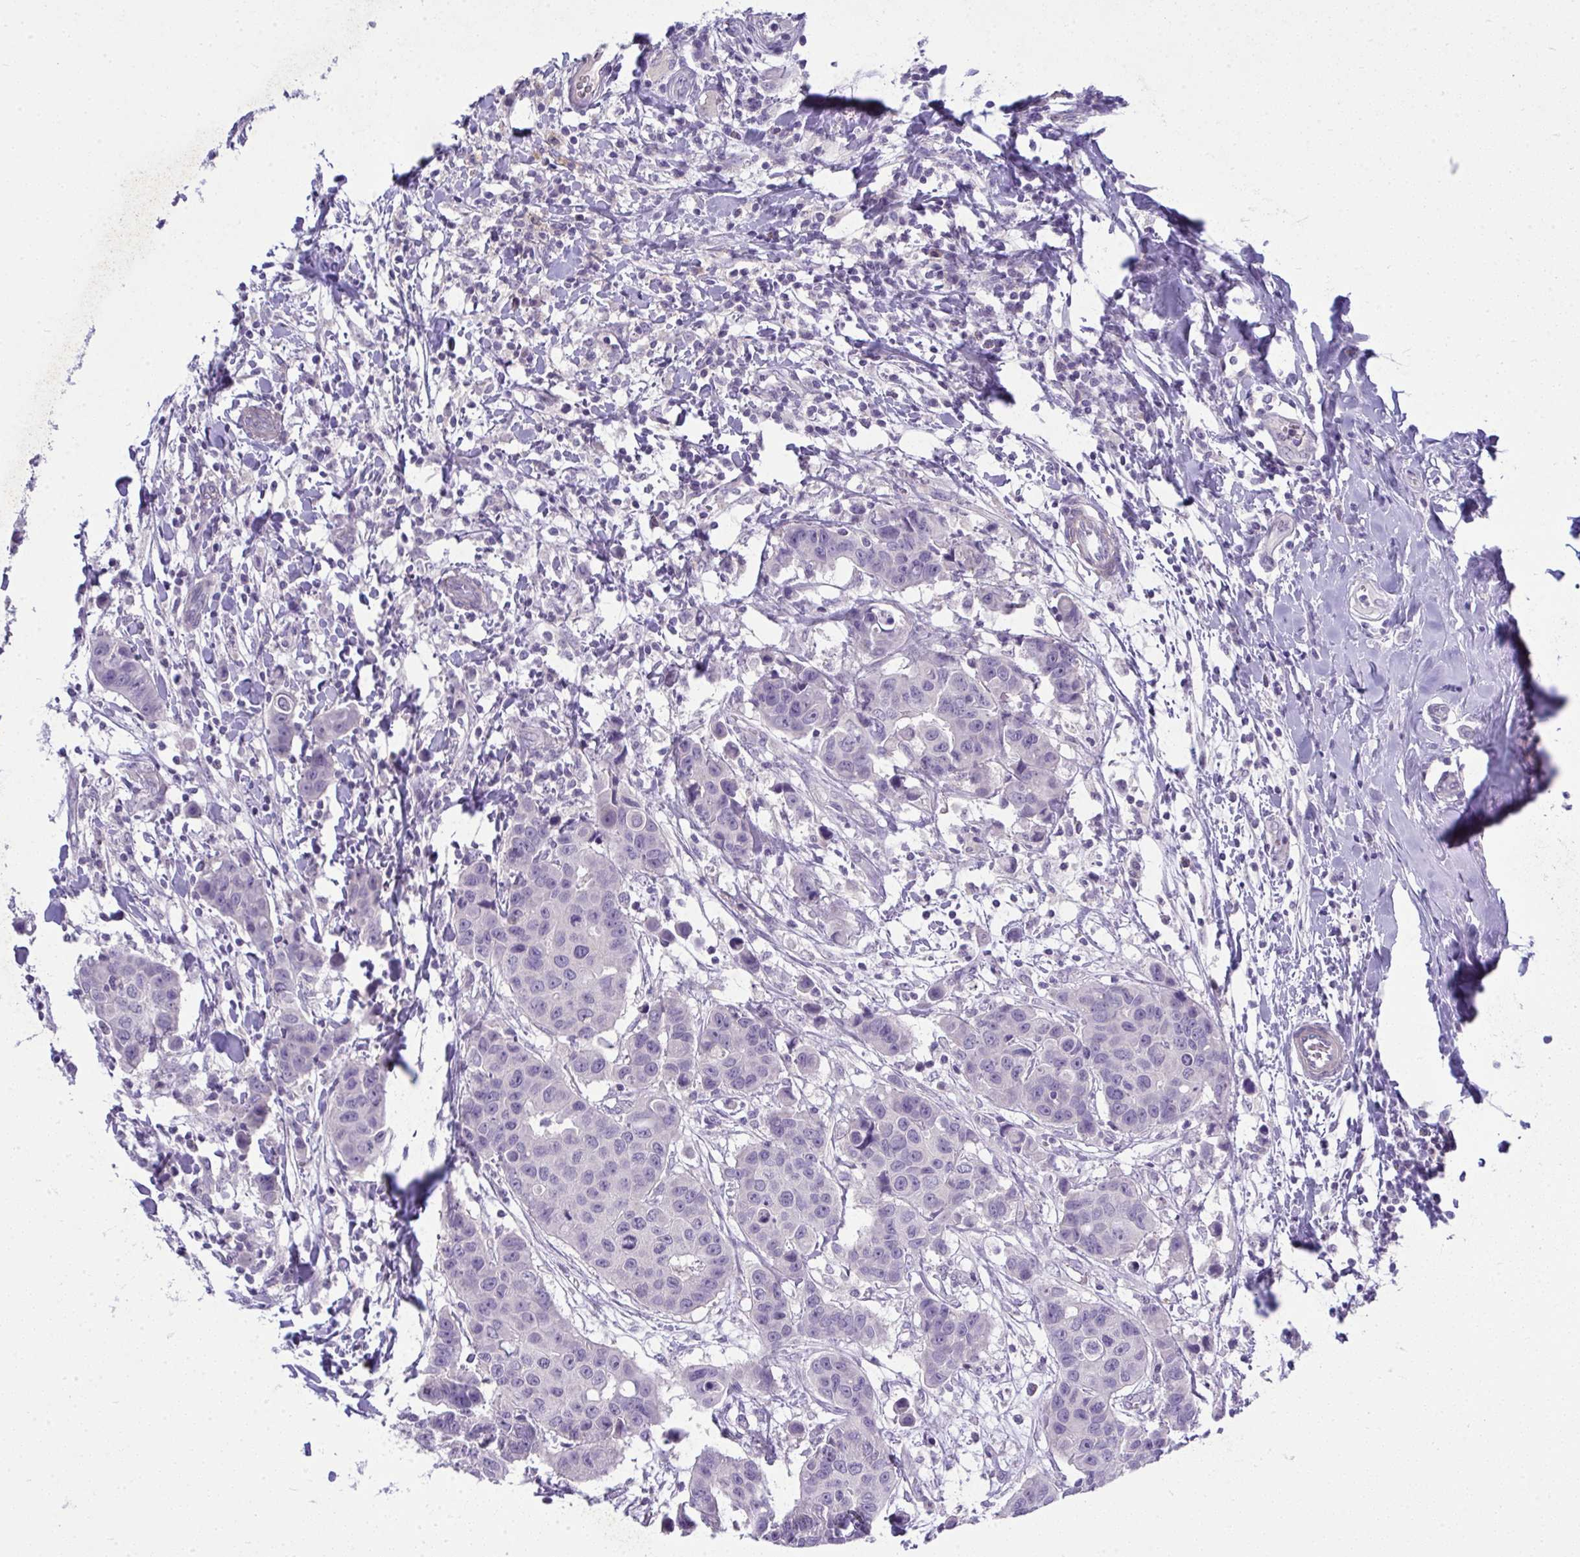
{"staining": {"intensity": "negative", "quantity": "none", "location": "none"}, "tissue": "breast cancer", "cell_type": "Tumor cells", "image_type": "cancer", "snomed": [{"axis": "morphology", "description": "Duct carcinoma"}, {"axis": "topography", "description": "Breast"}], "caption": "A photomicrograph of human infiltrating ductal carcinoma (breast) is negative for staining in tumor cells. Nuclei are stained in blue.", "gene": "SPTB", "patient": {"sex": "female", "age": 24}}